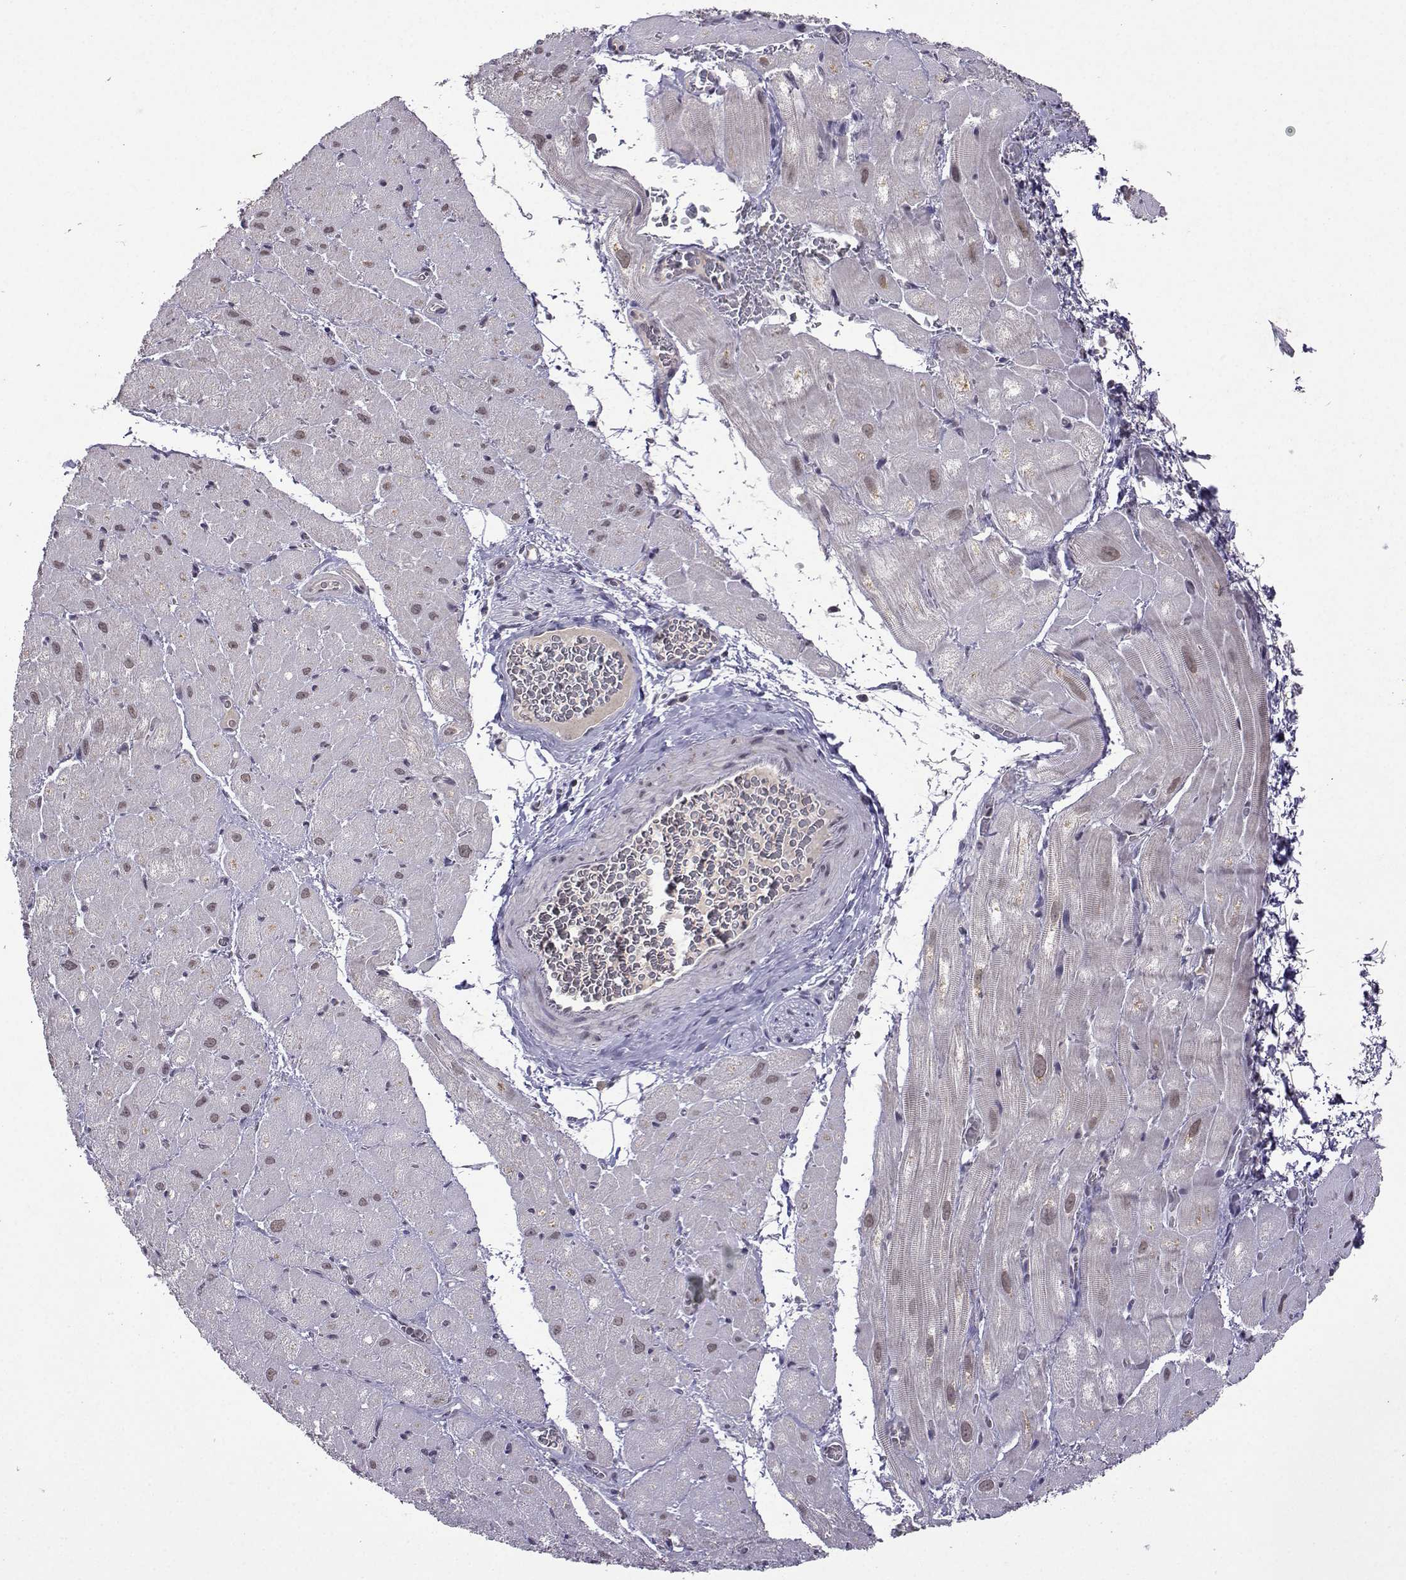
{"staining": {"intensity": "weak", "quantity": "<25%", "location": "nuclear"}, "tissue": "heart muscle", "cell_type": "Cardiomyocytes", "image_type": "normal", "snomed": [{"axis": "morphology", "description": "Normal tissue, NOS"}, {"axis": "topography", "description": "Heart"}], "caption": "Protein analysis of benign heart muscle displays no significant staining in cardiomyocytes. Nuclei are stained in blue.", "gene": "CCL28", "patient": {"sex": "male", "age": 61}}